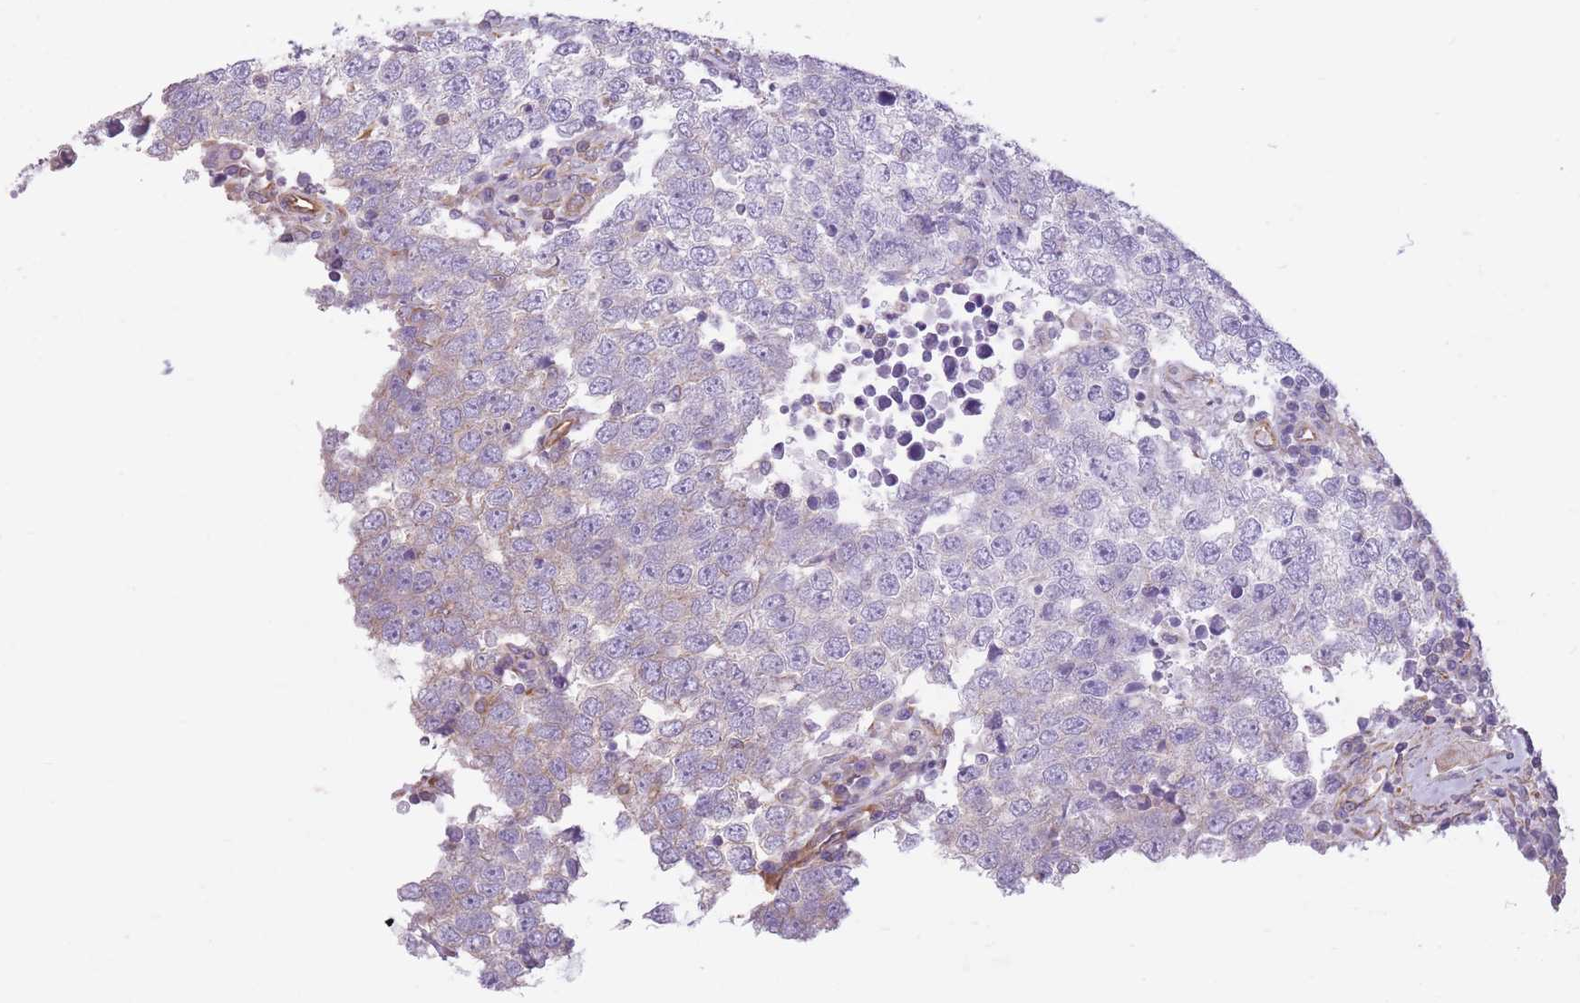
{"staining": {"intensity": "negative", "quantity": "none", "location": "none"}, "tissue": "testis cancer", "cell_type": "Tumor cells", "image_type": "cancer", "snomed": [{"axis": "morphology", "description": "Seminoma, NOS"}, {"axis": "morphology", "description": "Carcinoma, Embryonal, NOS"}, {"axis": "topography", "description": "Testis"}], "caption": "The photomicrograph reveals no significant positivity in tumor cells of testis cancer (seminoma). (DAB (3,3'-diaminobenzidine) immunohistochemistry visualized using brightfield microscopy, high magnification).", "gene": "ADD1", "patient": {"sex": "male", "age": 28}}